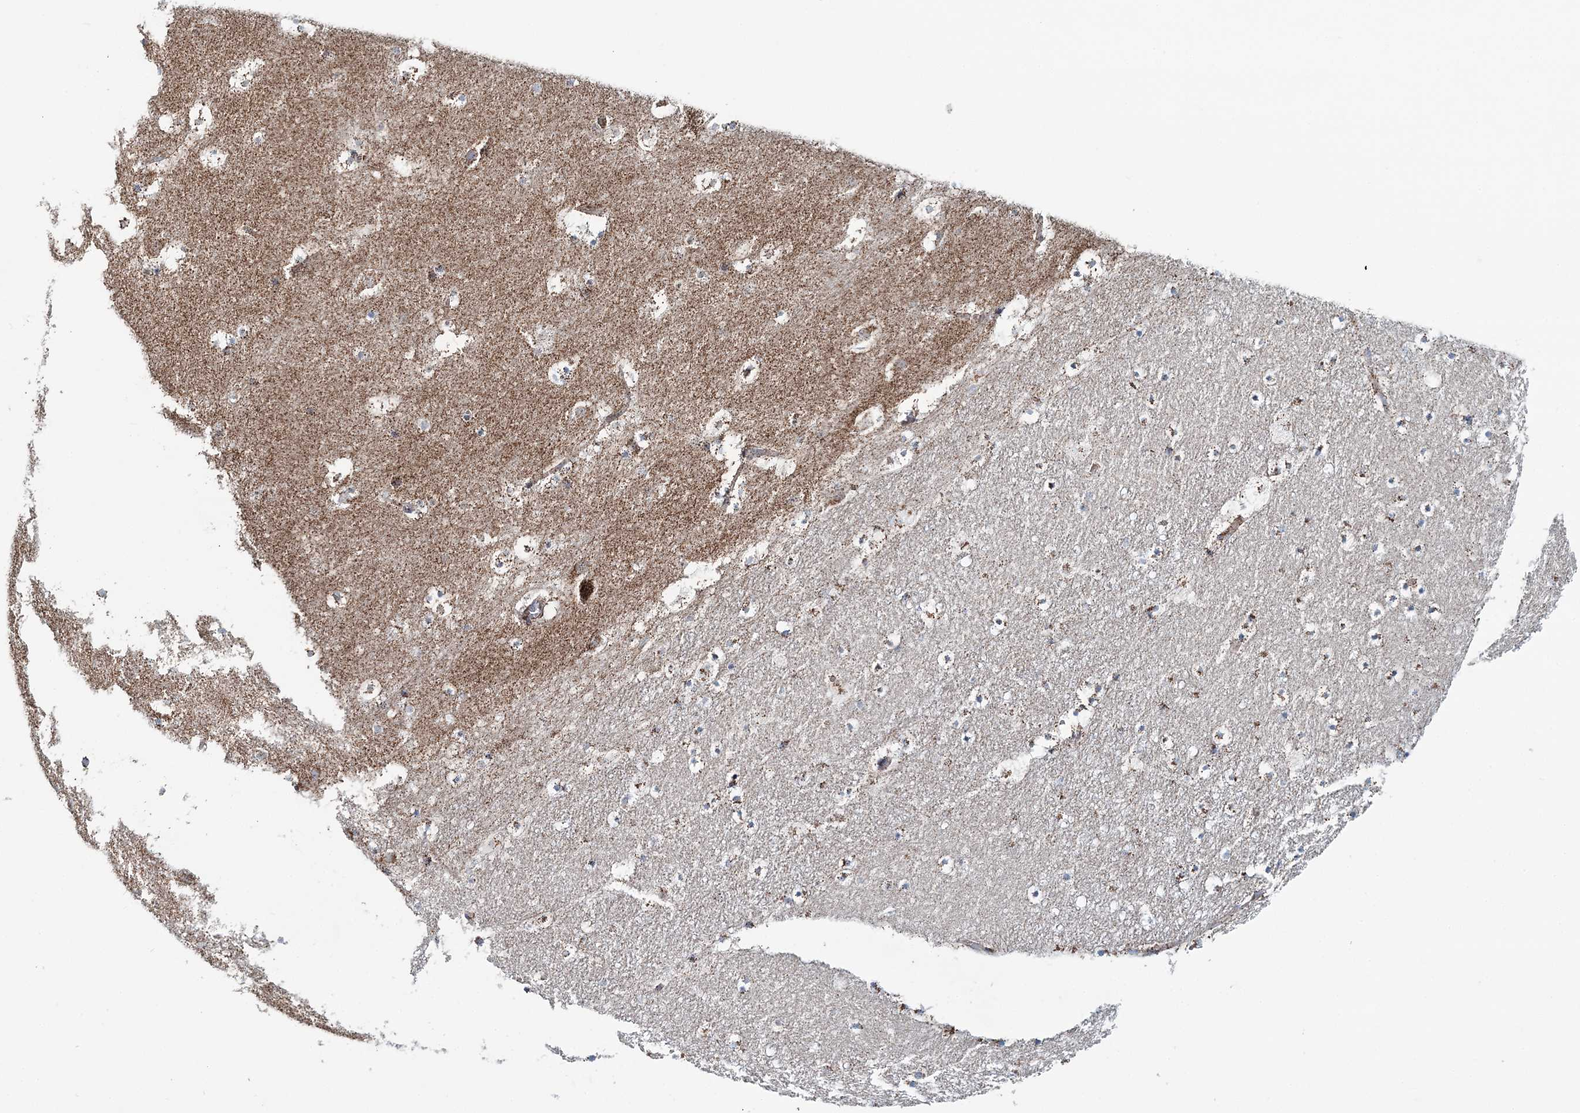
{"staining": {"intensity": "weak", "quantity": "25%-75%", "location": "cytoplasmic/membranous"}, "tissue": "caudate", "cell_type": "Glial cells", "image_type": "normal", "snomed": [{"axis": "morphology", "description": "Normal tissue, NOS"}, {"axis": "topography", "description": "Lateral ventricle wall"}], "caption": "A brown stain highlights weak cytoplasmic/membranous staining of a protein in glial cells of benign human caudate.", "gene": "ARHGAP6", "patient": {"sex": "male", "age": 45}}